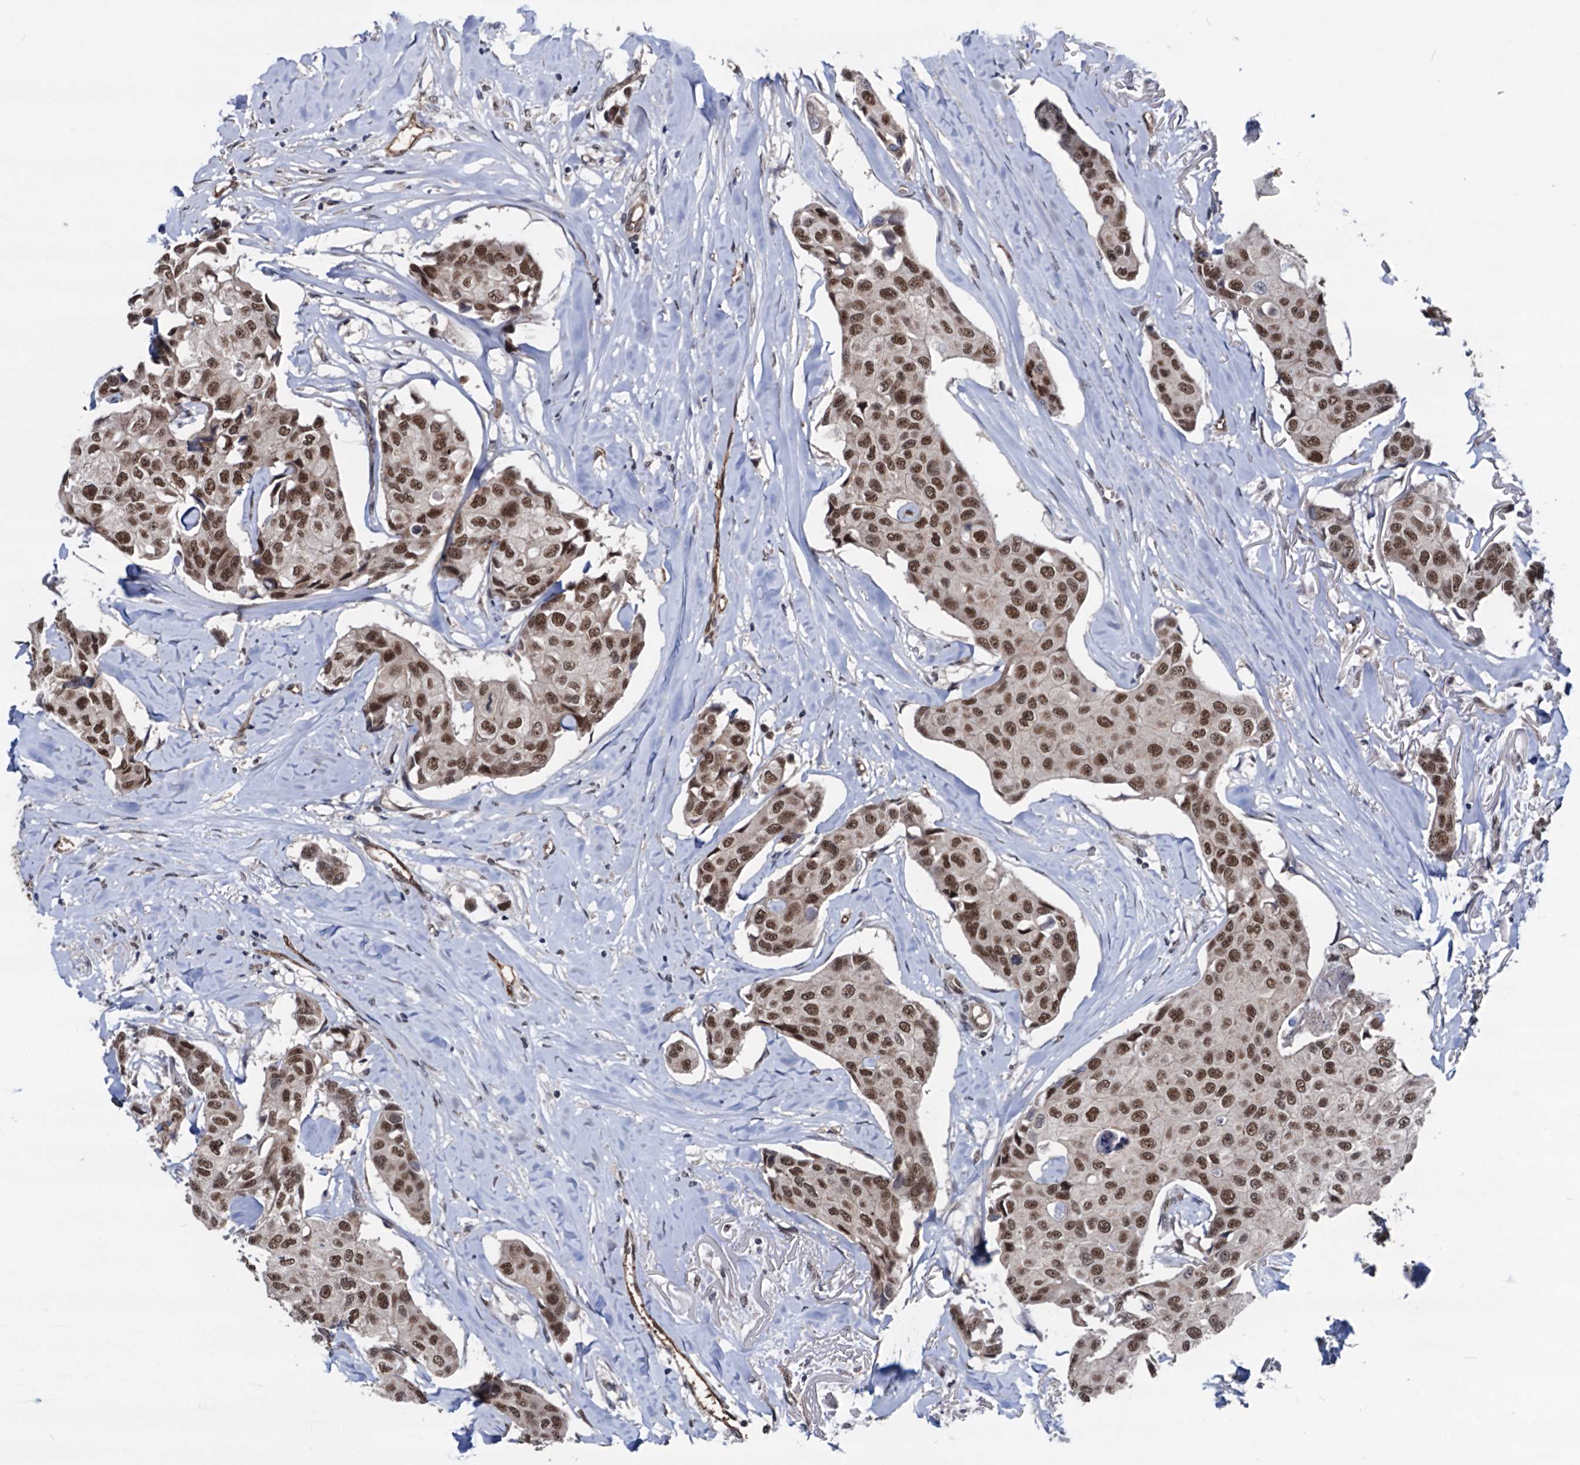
{"staining": {"intensity": "moderate", "quantity": ">75%", "location": "nuclear"}, "tissue": "breast cancer", "cell_type": "Tumor cells", "image_type": "cancer", "snomed": [{"axis": "morphology", "description": "Duct carcinoma"}, {"axis": "topography", "description": "Breast"}], "caption": "Moderate nuclear expression for a protein is appreciated in approximately >75% of tumor cells of breast cancer (invasive ductal carcinoma) using immunohistochemistry.", "gene": "GALNT11", "patient": {"sex": "female", "age": 80}}